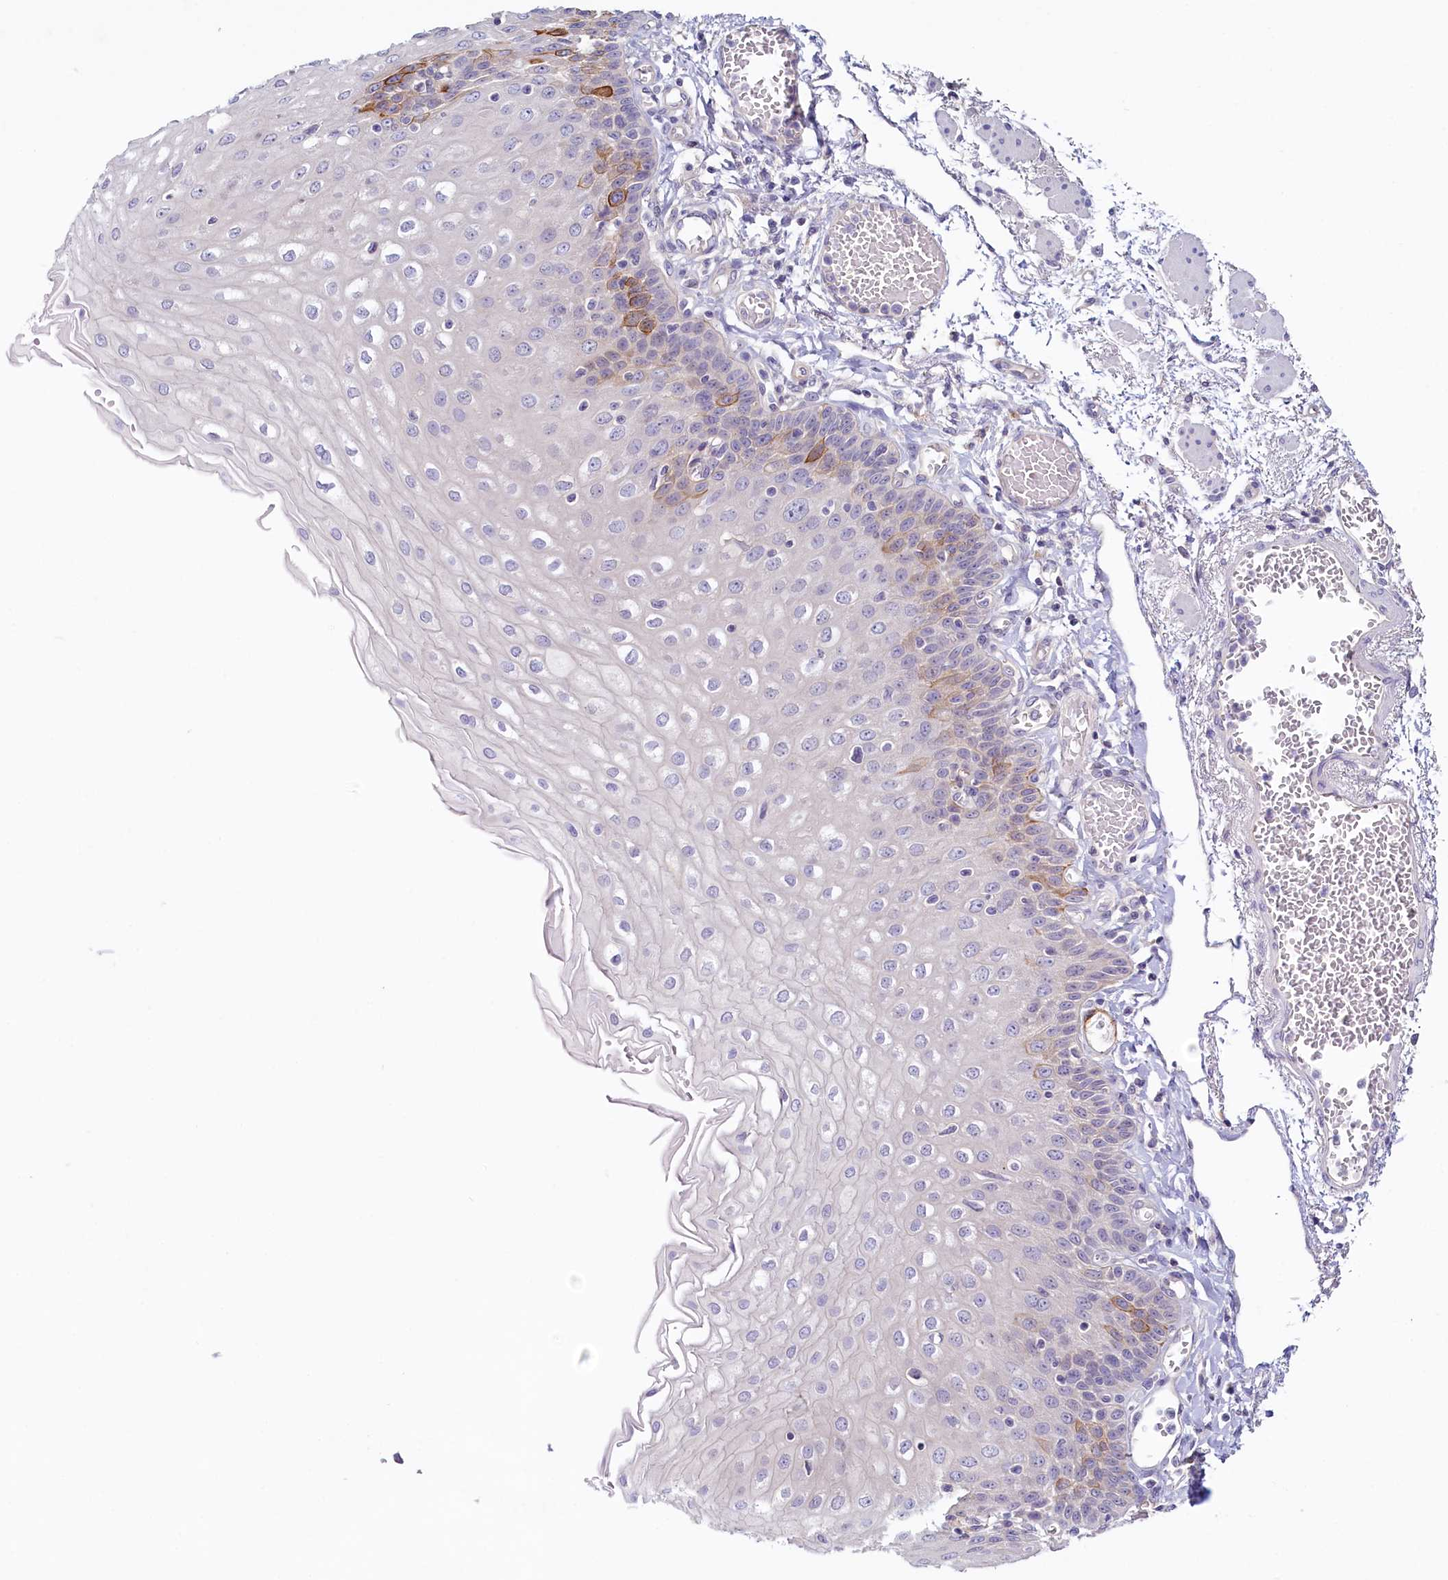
{"staining": {"intensity": "moderate", "quantity": "25%-75%", "location": "cytoplasmic/membranous"}, "tissue": "esophagus", "cell_type": "Squamous epithelial cells", "image_type": "normal", "snomed": [{"axis": "morphology", "description": "Normal tissue, NOS"}, {"axis": "topography", "description": "Esophagus"}], "caption": "DAB immunohistochemical staining of benign human esophagus shows moderate cytoplasmic/membranous protein staining in approximately 25%-75% of squamous epithelial cells. (Stains: DAB (3,3'-diaminobenzidine) in brown, nuclei in blue, Microscopy: brightfield microscopy at high magnification).", "gene": "PDE6D", "patient": {"sex": "male", "age": 81}}